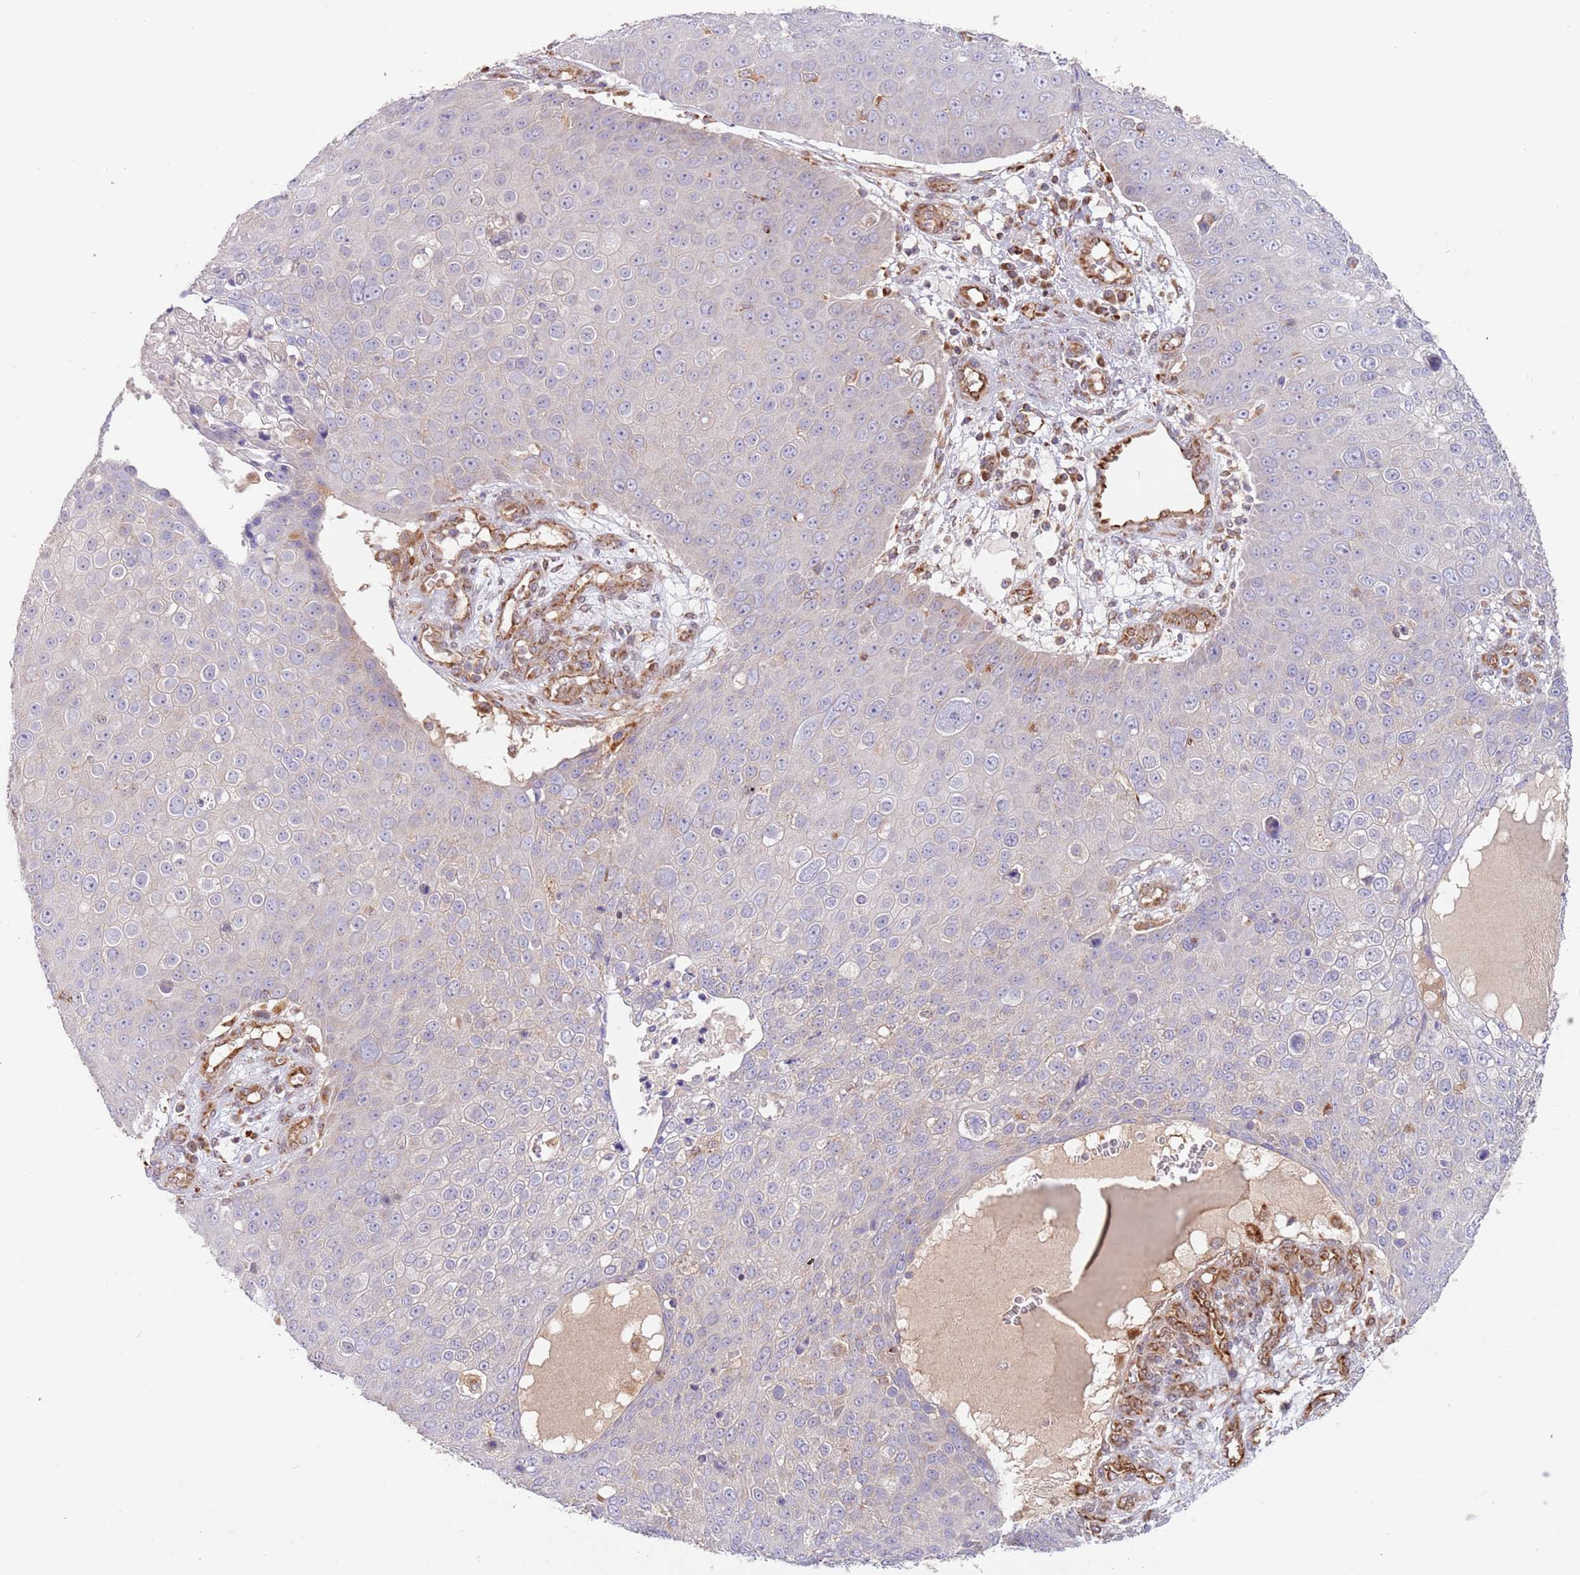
{"staining": {"intensity": "negative", "quantity": "none", "location": "none"}, "tissue": "skin cancer", "cell_type": "Tumor cells", "image_type": "cancer", "snomed": [{"axis": "morphology", "description": "Squamous cell carcinoma, NOS"}, {"axis": "topography", "description": "Skin"}], "caption": "Immunohistochemistry (IHC) of skin cancer demonstrates no positivity in tumor cells.", "gene": "GUK1", "patient": {"sex": "male", "age": 71}}